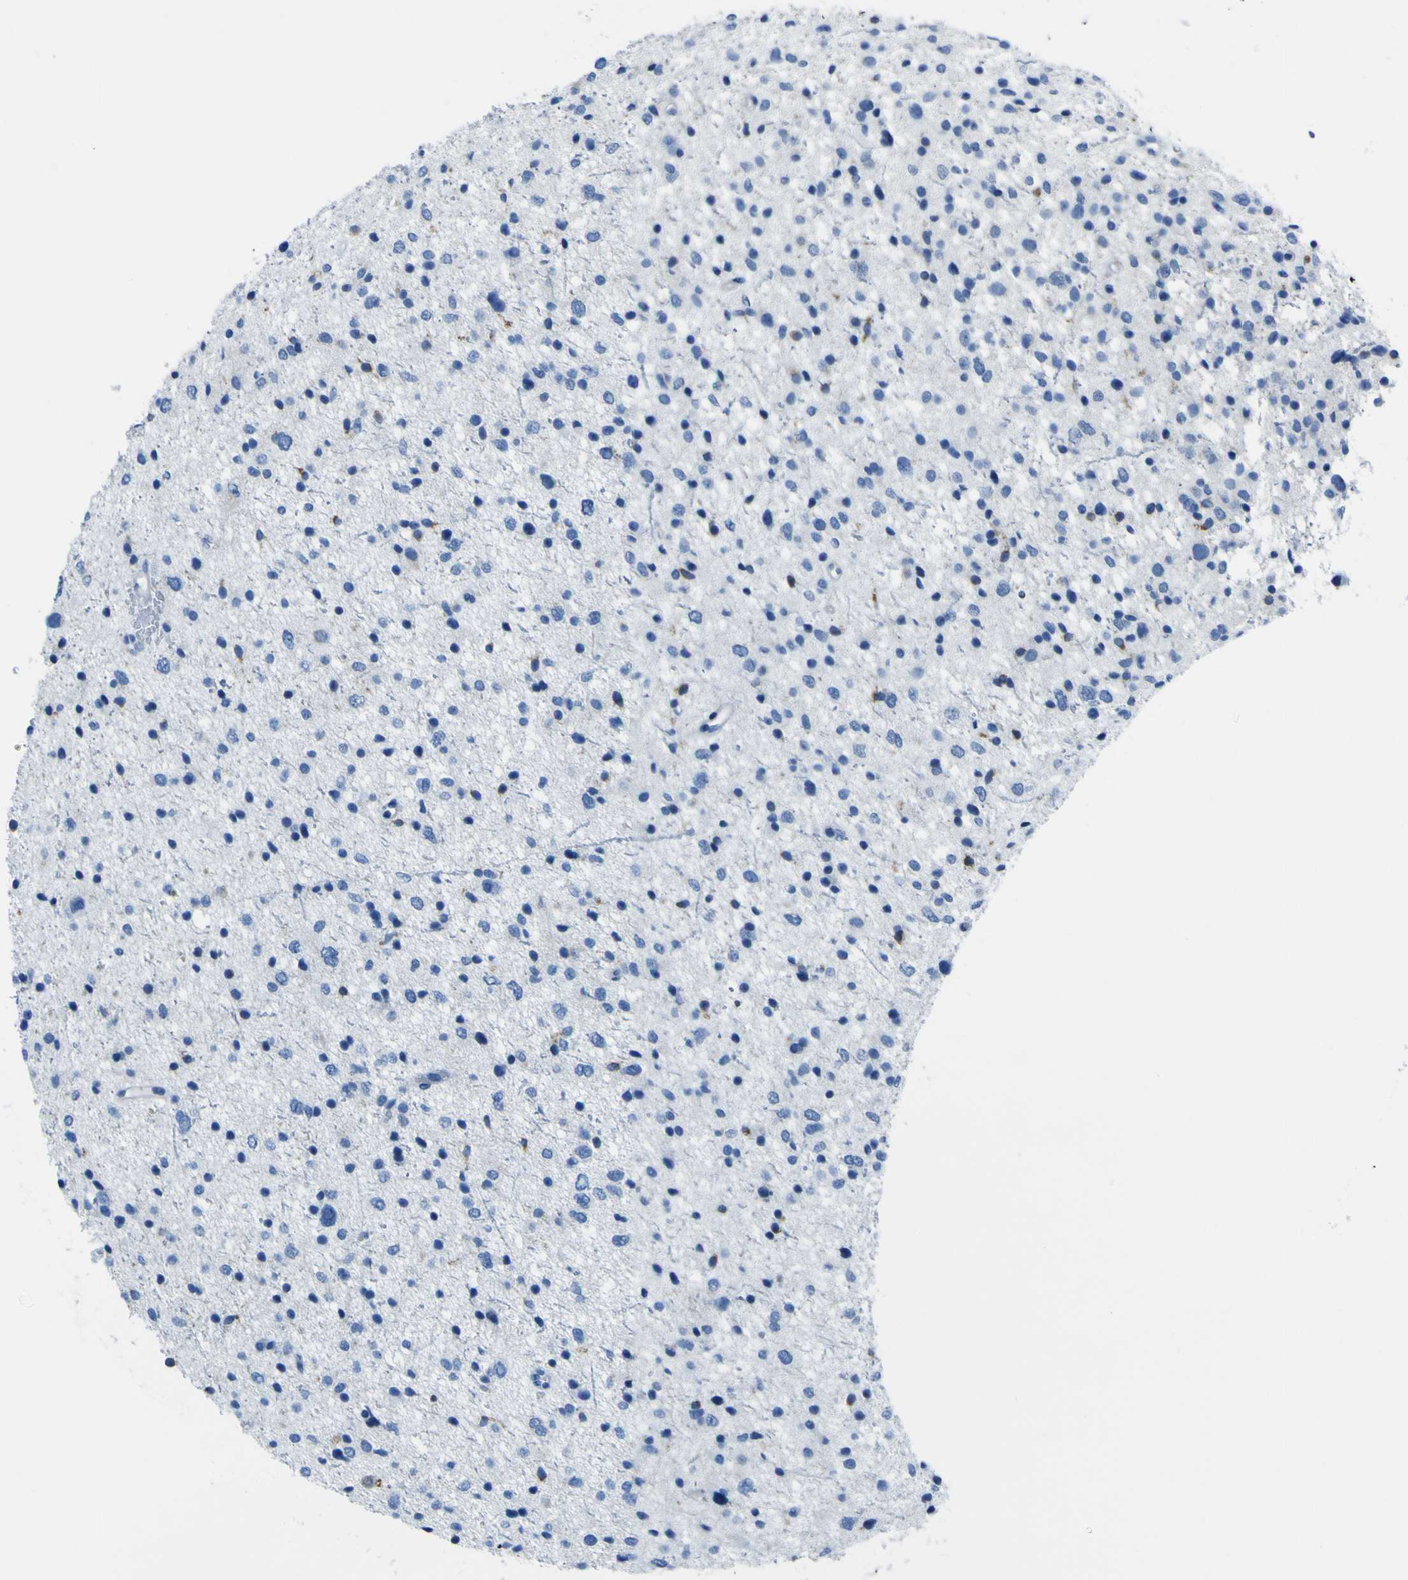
{"staining": {"intensity": "moderate", "quantity": "<25%", "location": "cytoplasmic/membranous"}, "tissue": "glioma", "cell_type": "Tumor cells", "image_type": "cancer", "snomed": [{"axis": "morphology", "description": "Glioma, malignant, Low grade"}, {"axis": "topography", "description": "Brain"}], "caption": "The image exhibits staining of malignant glioma (low-grade), revealing moderate cytoplasmic/membranous protein expression (brown color) within tumor cells. The staining was performed using DAB (3,3'-diaminobenzidine) to visualize the protein expression in brown, while the nuclei were stained in blue with hematoxylin (Magnification: 20x).", "gene": "ACSL1", "patient": {"sex": "female", "age": 37}}